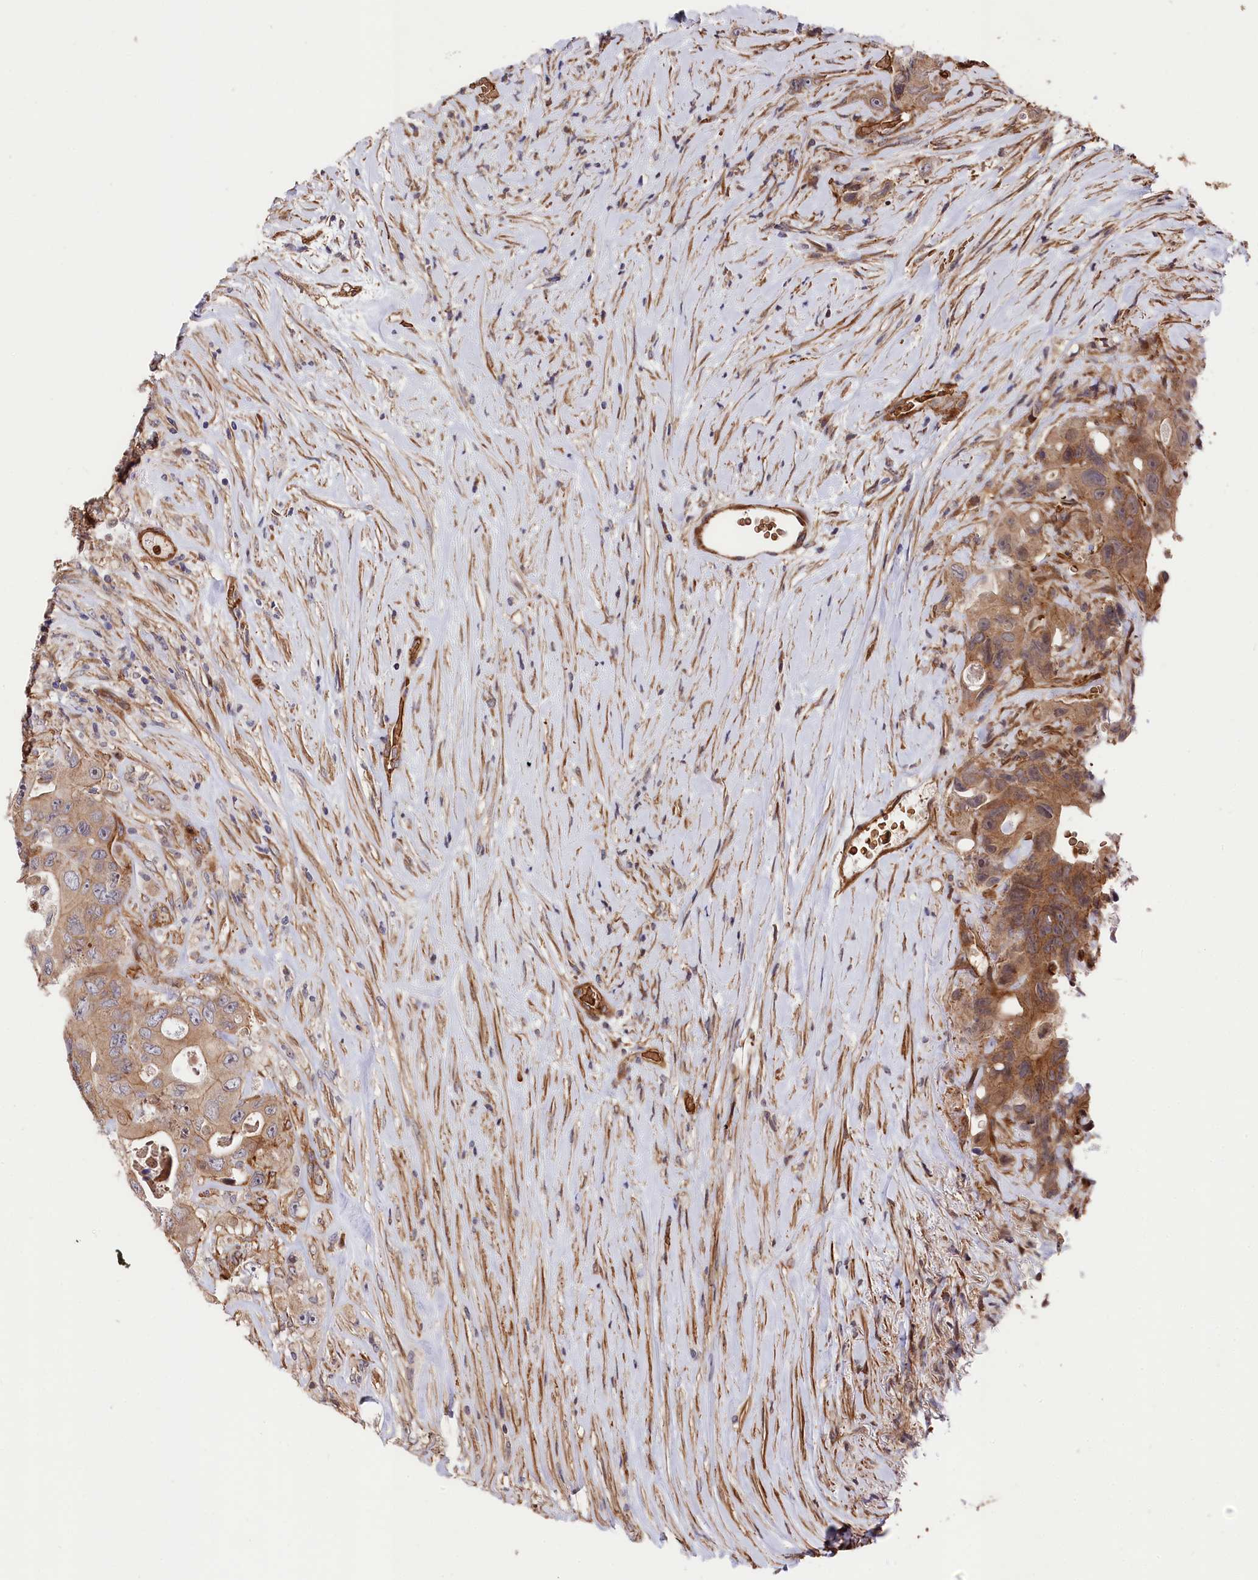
{"staining": {"intensity": "moderate", "quantity": "25%-75%", "location": "cytoplasmic/membranous"}, "tissue": "colorectal cancer", "cell_type": "Tumor cells", "image_type": "cancer", "snomed": [{"axis": "morphology", "description": "Adenocarcinoma, NOS"}, {"axis": "topography", "description": "Colon"}], "caption": "Immunohistochemistry (DAB) staining of human adenocarcinoma (colorectal) shows moderate cytoplasmic/membranous protein positivity in about 25%-75% of tumor cells.", "gene": "TNKS1BP1", "patient": {"sex": "female", "age": 46}}